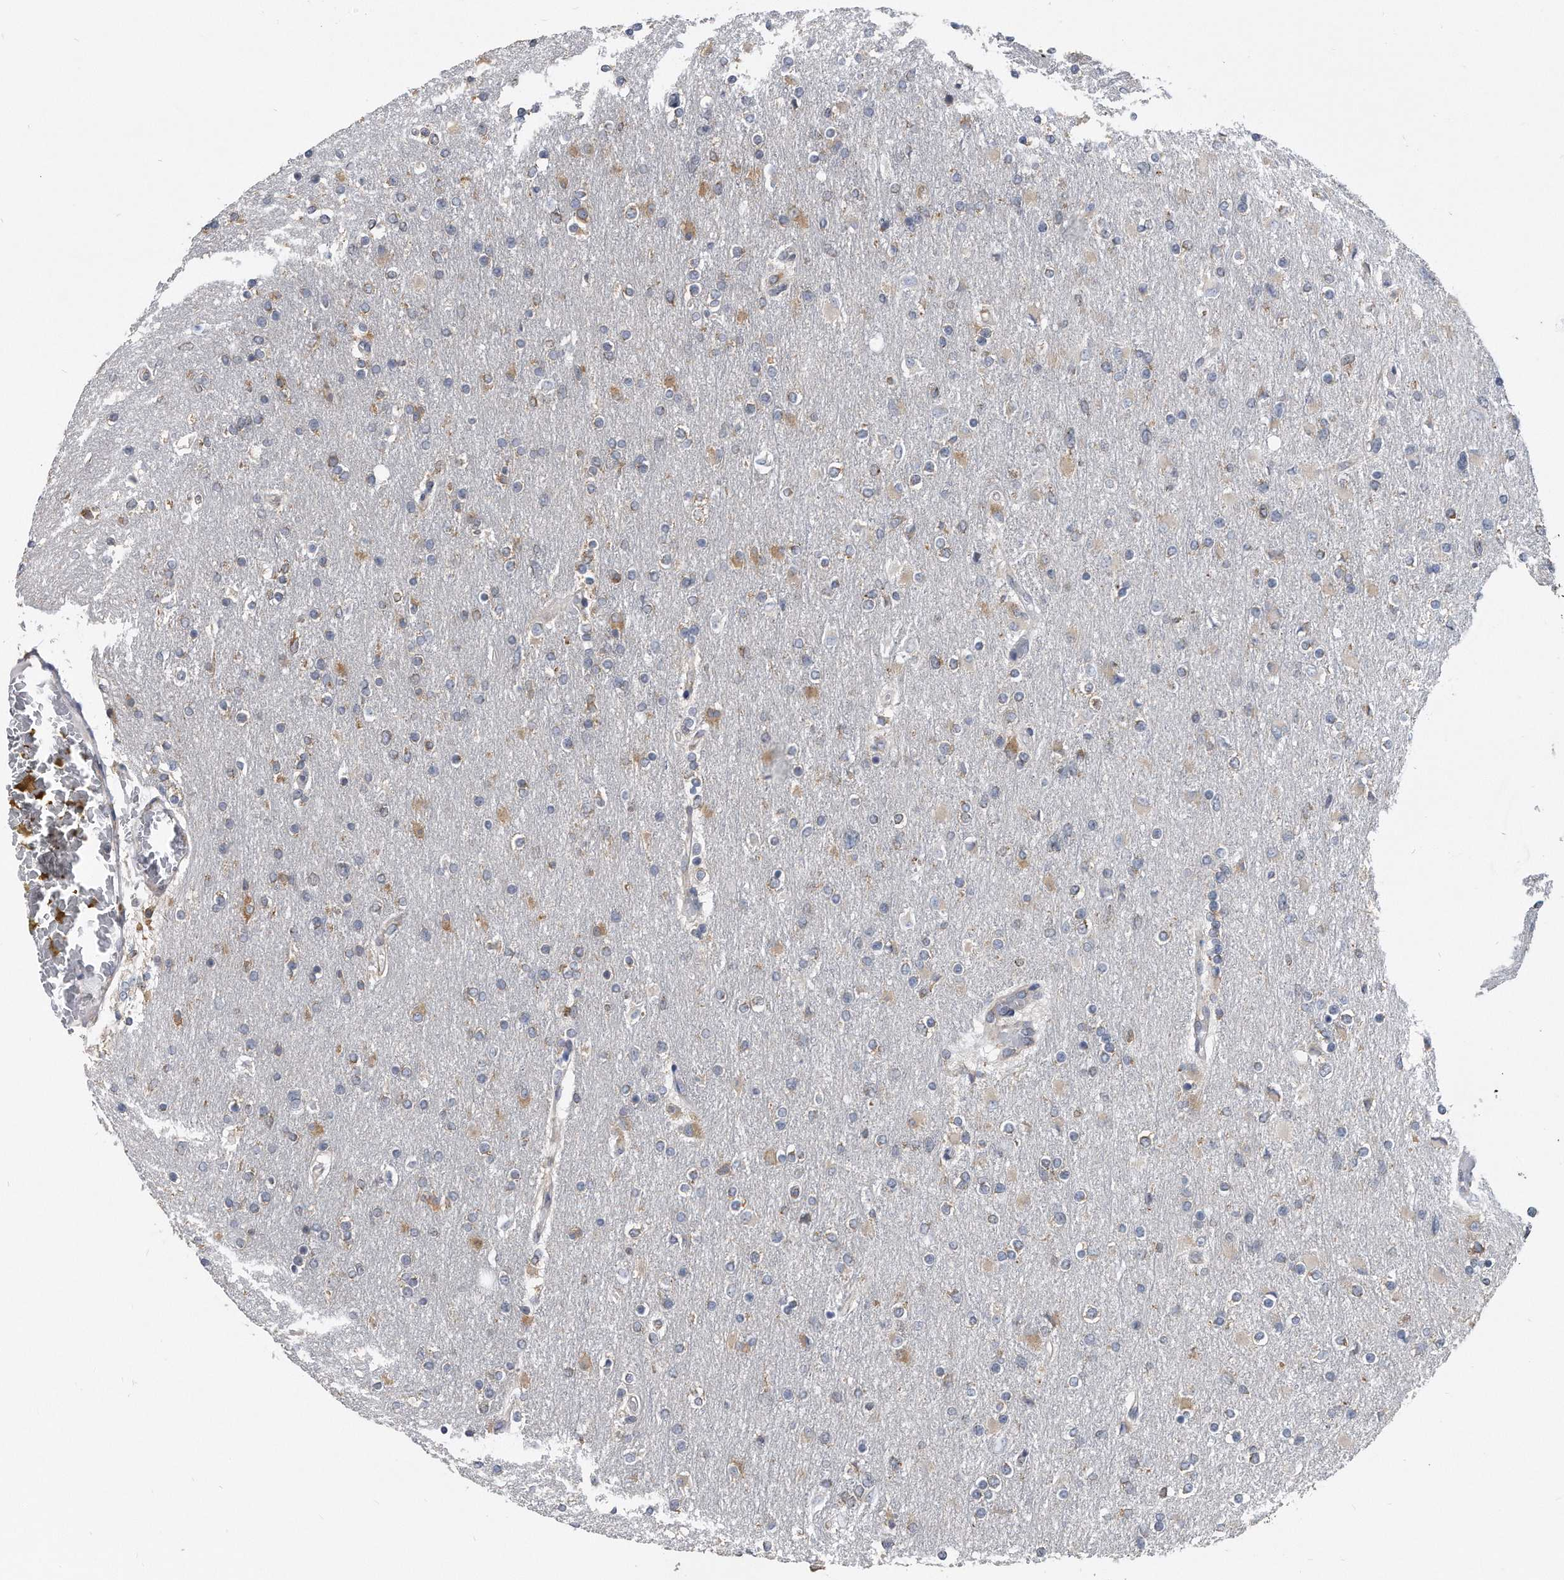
{"staining": {"intensity": "moderate", "quantity": "<25%", "location": "cytoplasmic/membranous"}, "tissue": "glioma", "cell_type": "Tumor cells", "image_type": "cancer", "snomed": [{"axis": "morphology", "description": "Glioma, malignant, High grade"}, {"axis": "topography", "description": "Cerebral cortex"}], "caption": "Glioma was stained to show a protein in brown. There is low levels of moderate cytoplasmic/membranous staining in about <25% of tumor cells.", "gene": "CCDC47", "patient": {"sex": "female", "age": 36}}